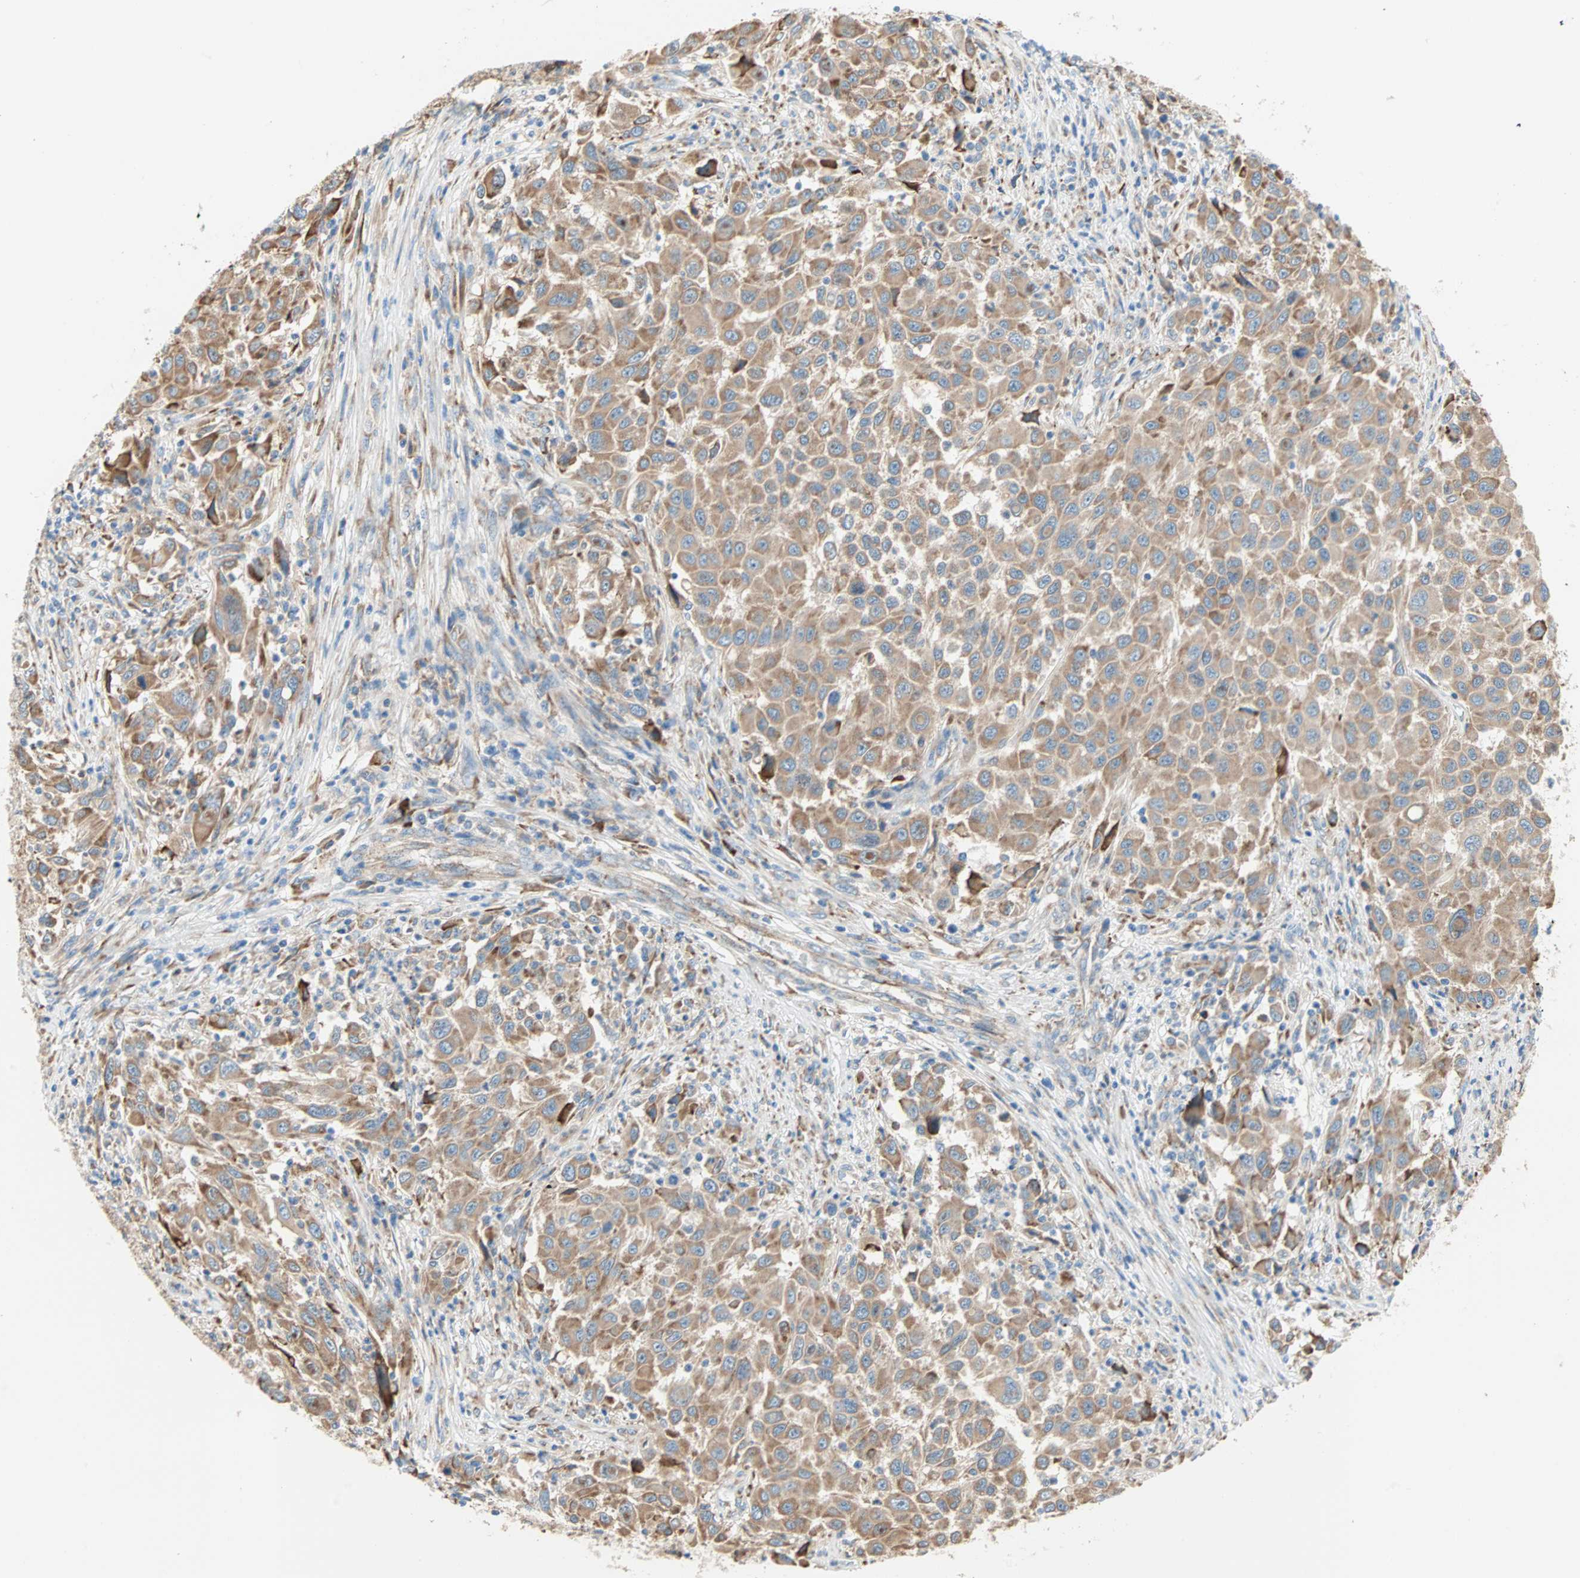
{"staining": {"intensity": "moderate", "quantity": ">75%", "location": "cytoplasmic/membranous"}, "tissue": "melanoma", "cell_type": "Tumor cells", "image_type": "cancer", "snomed": [{"axis": "morphology", "description": "Malignant melanoma, Metastatic site"}, {"axis": "topography", "description": "Lymph node"}], "caption": "A high-resolution photomicrograph shows immunohistochemistry staining of melanoma, which displays moderate cytoplasmic/membranous expression in about >75% of tumor cells.", "gene": "PLCXD1", "patient": {"sex": "male", "age": 61}}